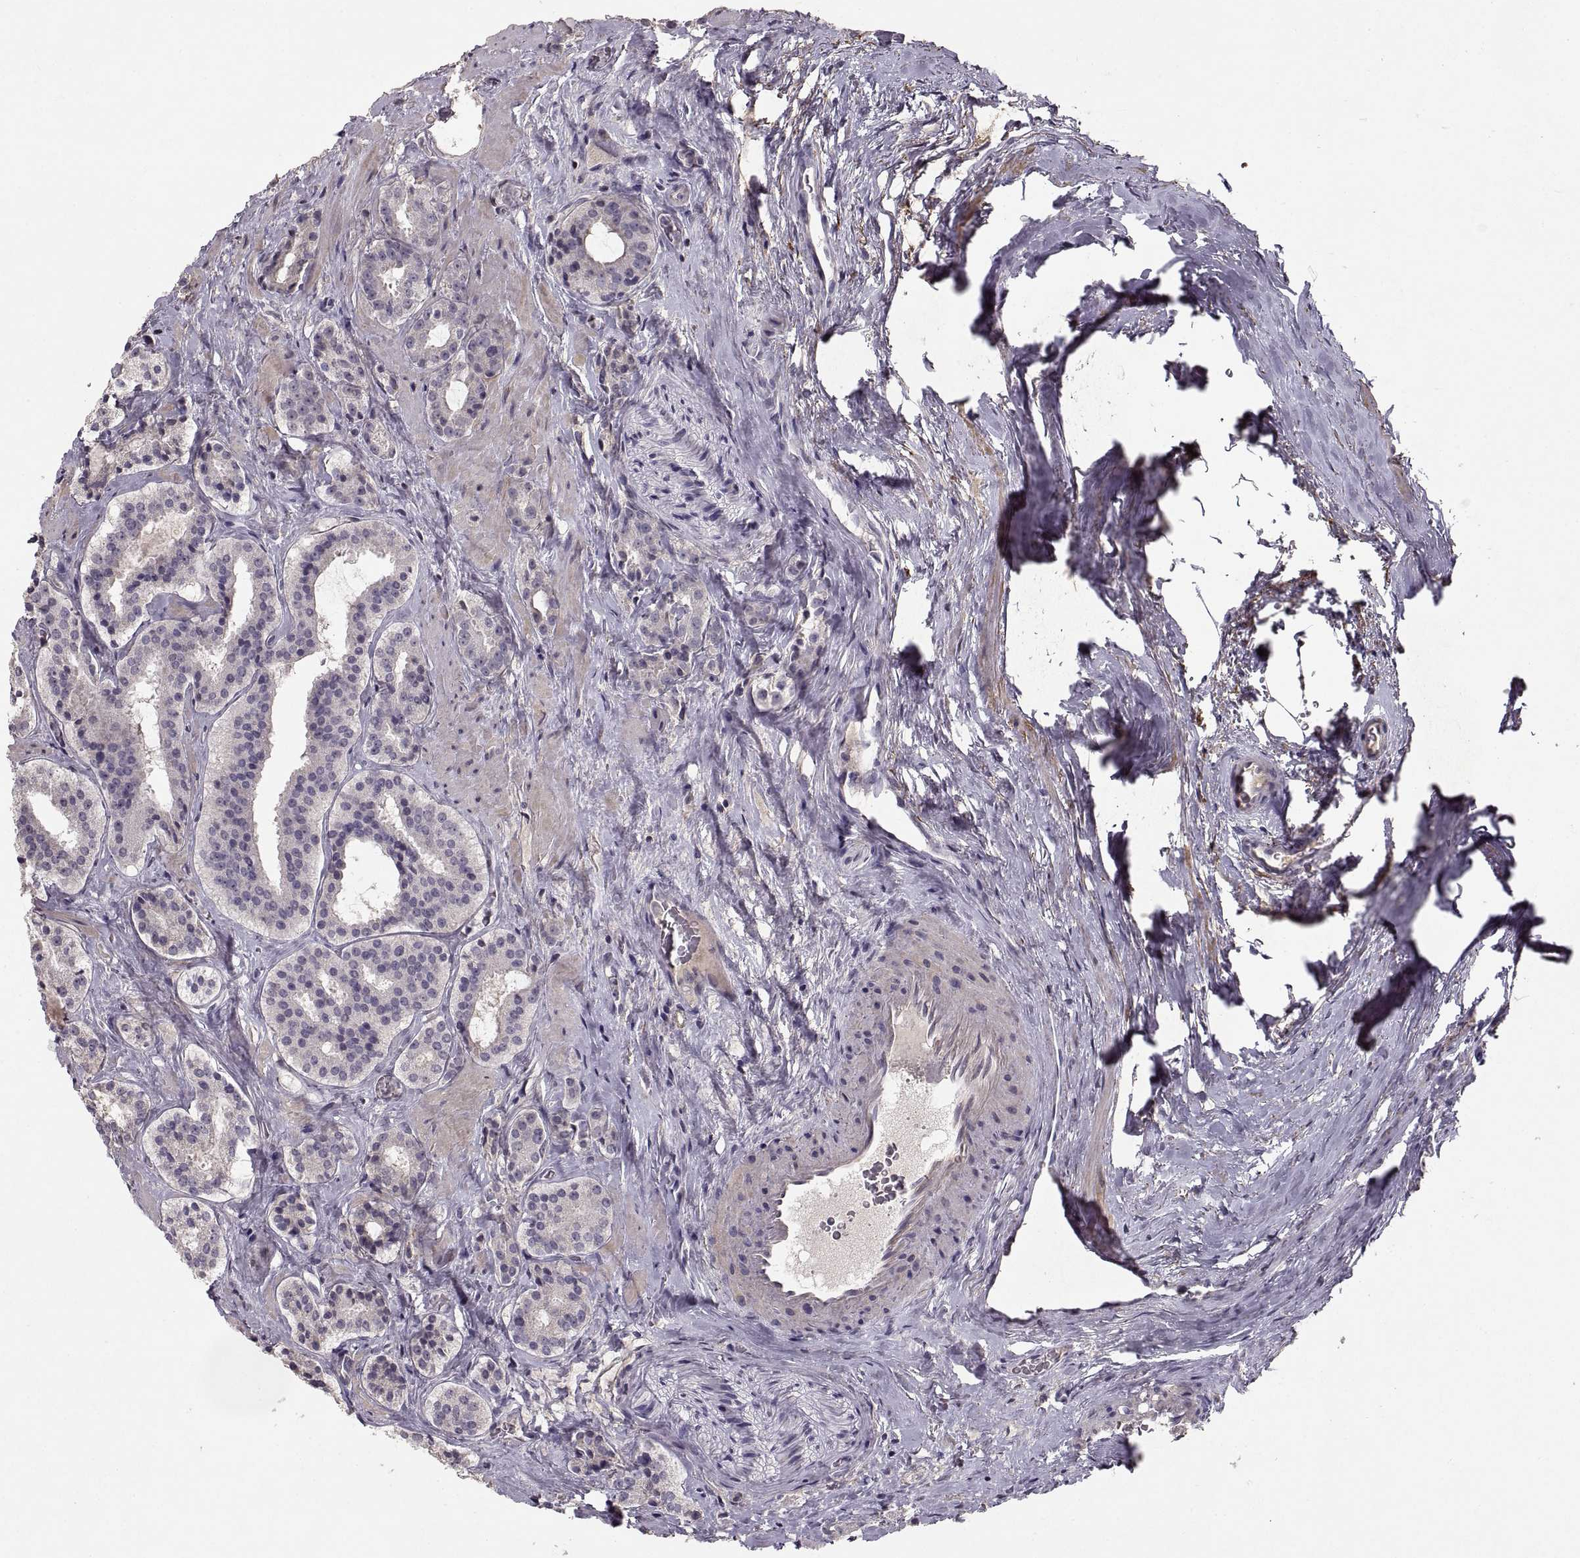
{"staining": {"intensity": "negative", "quantity": "none", "location": "none"}, "tissue": "prostate cancer", "cell_type": "Tumor cells", "image_type": "cancer", "snomed": [{"axis": "morphology", "description": "Adenocarcinoma, NOS"}, {"axis": "morphology", "description": "Adenocarcinoma, High grade"}, {"axis": "topography", "description": "Prostate"}], "caption": "Immunohistochemical staining of prostate adenocarcinoma (high-grade) exhibits no significant positivity in tumor cells.", "gene": "ADAM11", "patient": {"sex": "male", "age": 62}}